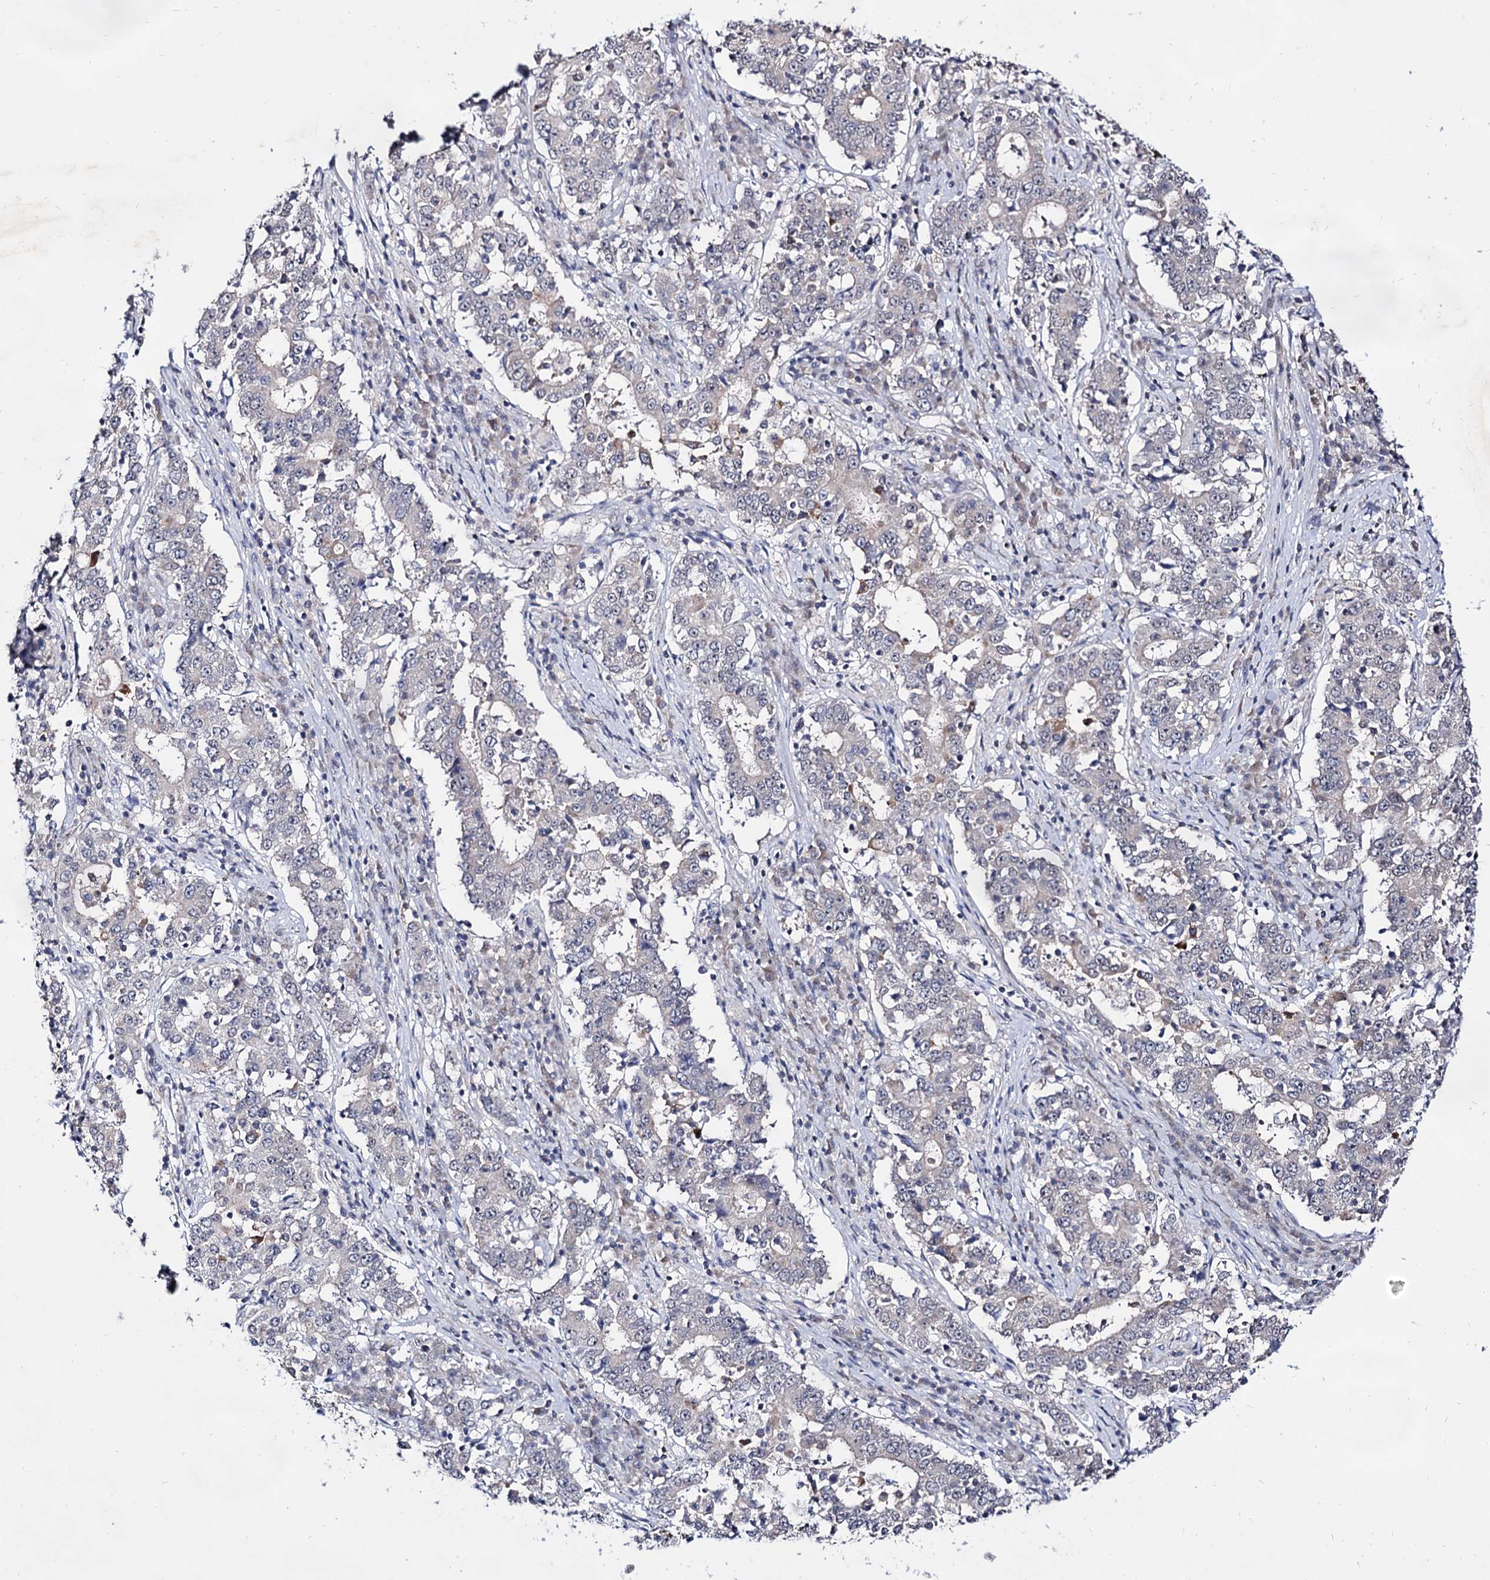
{"staining": {"intensity": "negative", "quantity": "none", "location": "none"}, "tissue": "stomach cancer", "cell_type": "Tumor cells", "image_type": "cancer", "snomed": [{"axis": "morphology", "description": "Adenocarcinoma, NOS"}, {"axis": "topography", "description": "Stomach"}], "caption": "DAB immunohistochemical staining of human adenocarcinoma (stomach) demonstrates no significant positivity in tumor cells. (Immunohistochemistry, brightfield microscopy, high magnification).", "gene": "ARFIP2", "patient": {"sex": "male", "age": 59}}